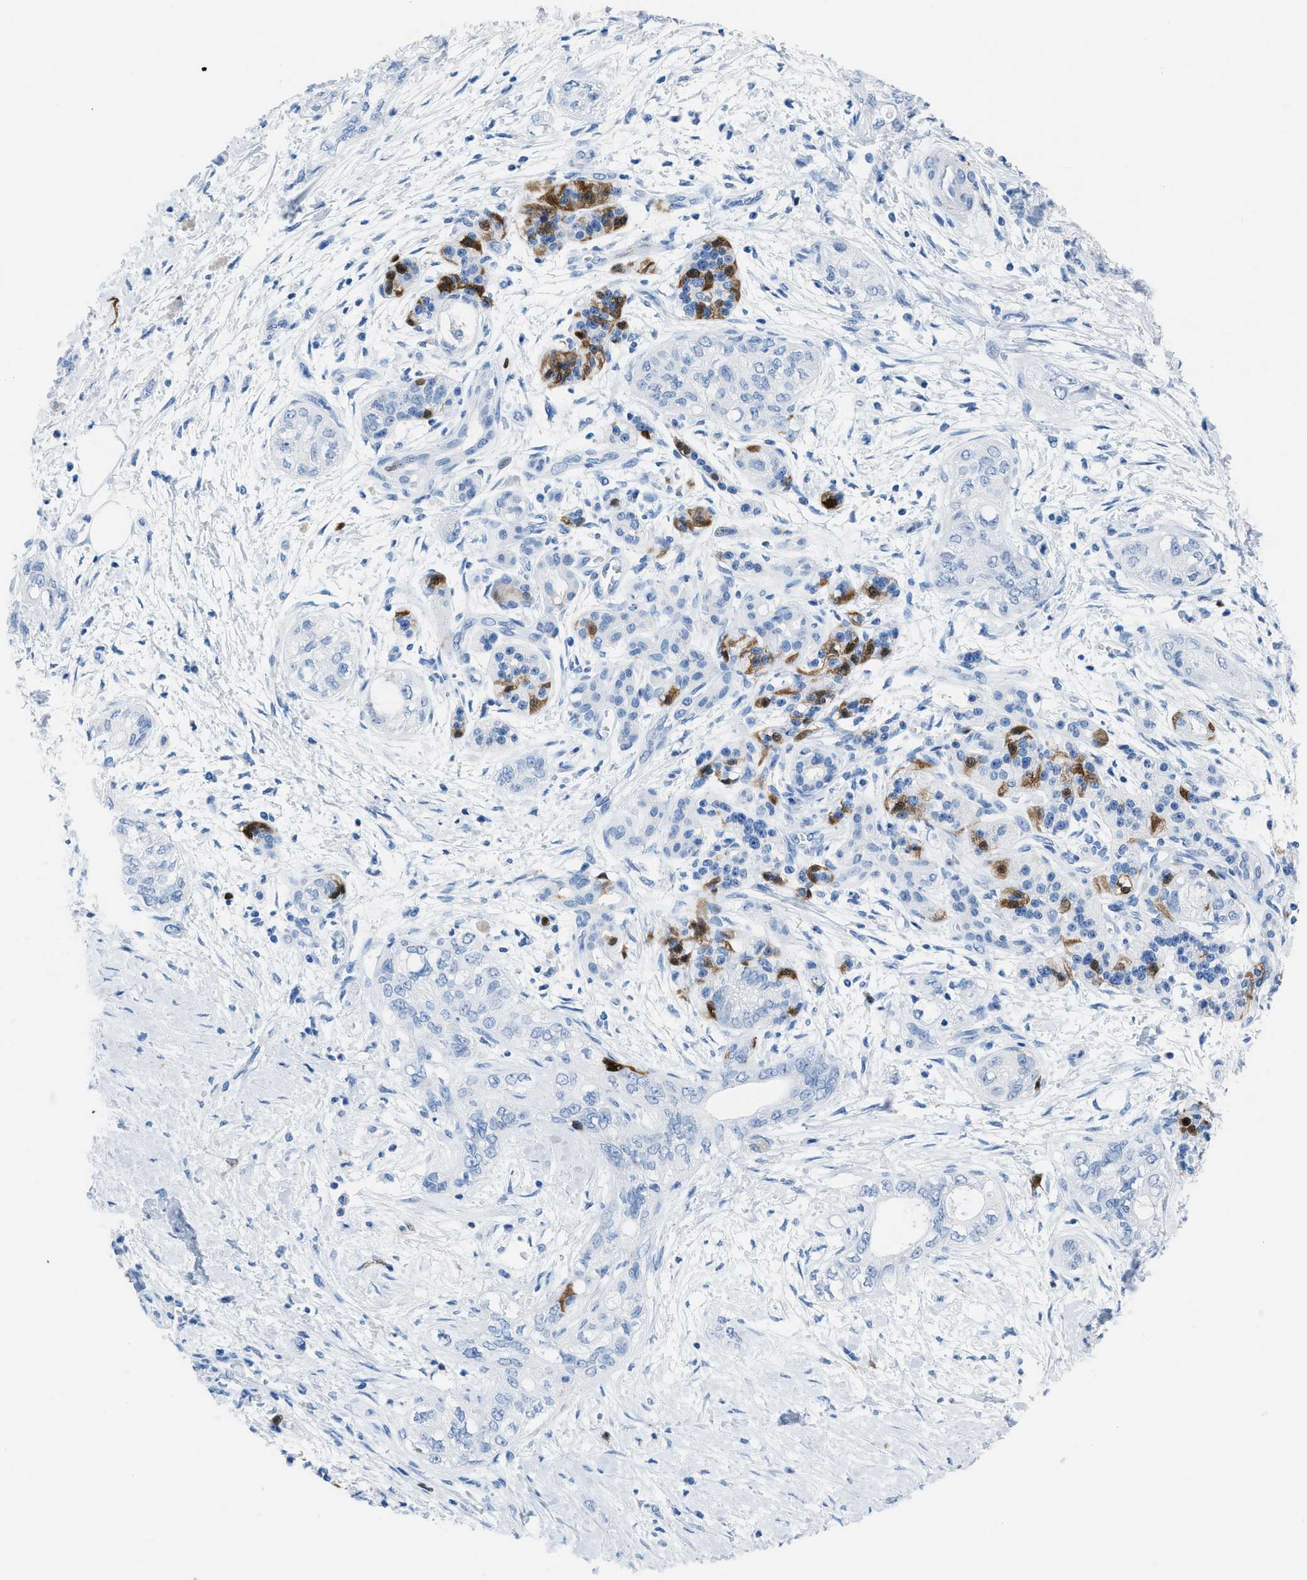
{"staining": {"intensity": "negative", "quantity": "none", "location": "none"}, "tissue": "pancreatic cancer", "cell_type": "Tumor cells", "image_type": "cancer", "snomed": [{"axis": "morphology", "description": "Adenocarcinoma, NOS"}, {"axis": "topography", "description": "Pancreas"}], "caption": "Pancreatic adenocarcinoma was stained to show a protein in brown. There is no significant positivity in tumor cells.", "gene": "CDKN2A", "patient": {"sex": "male", "age": 70}}